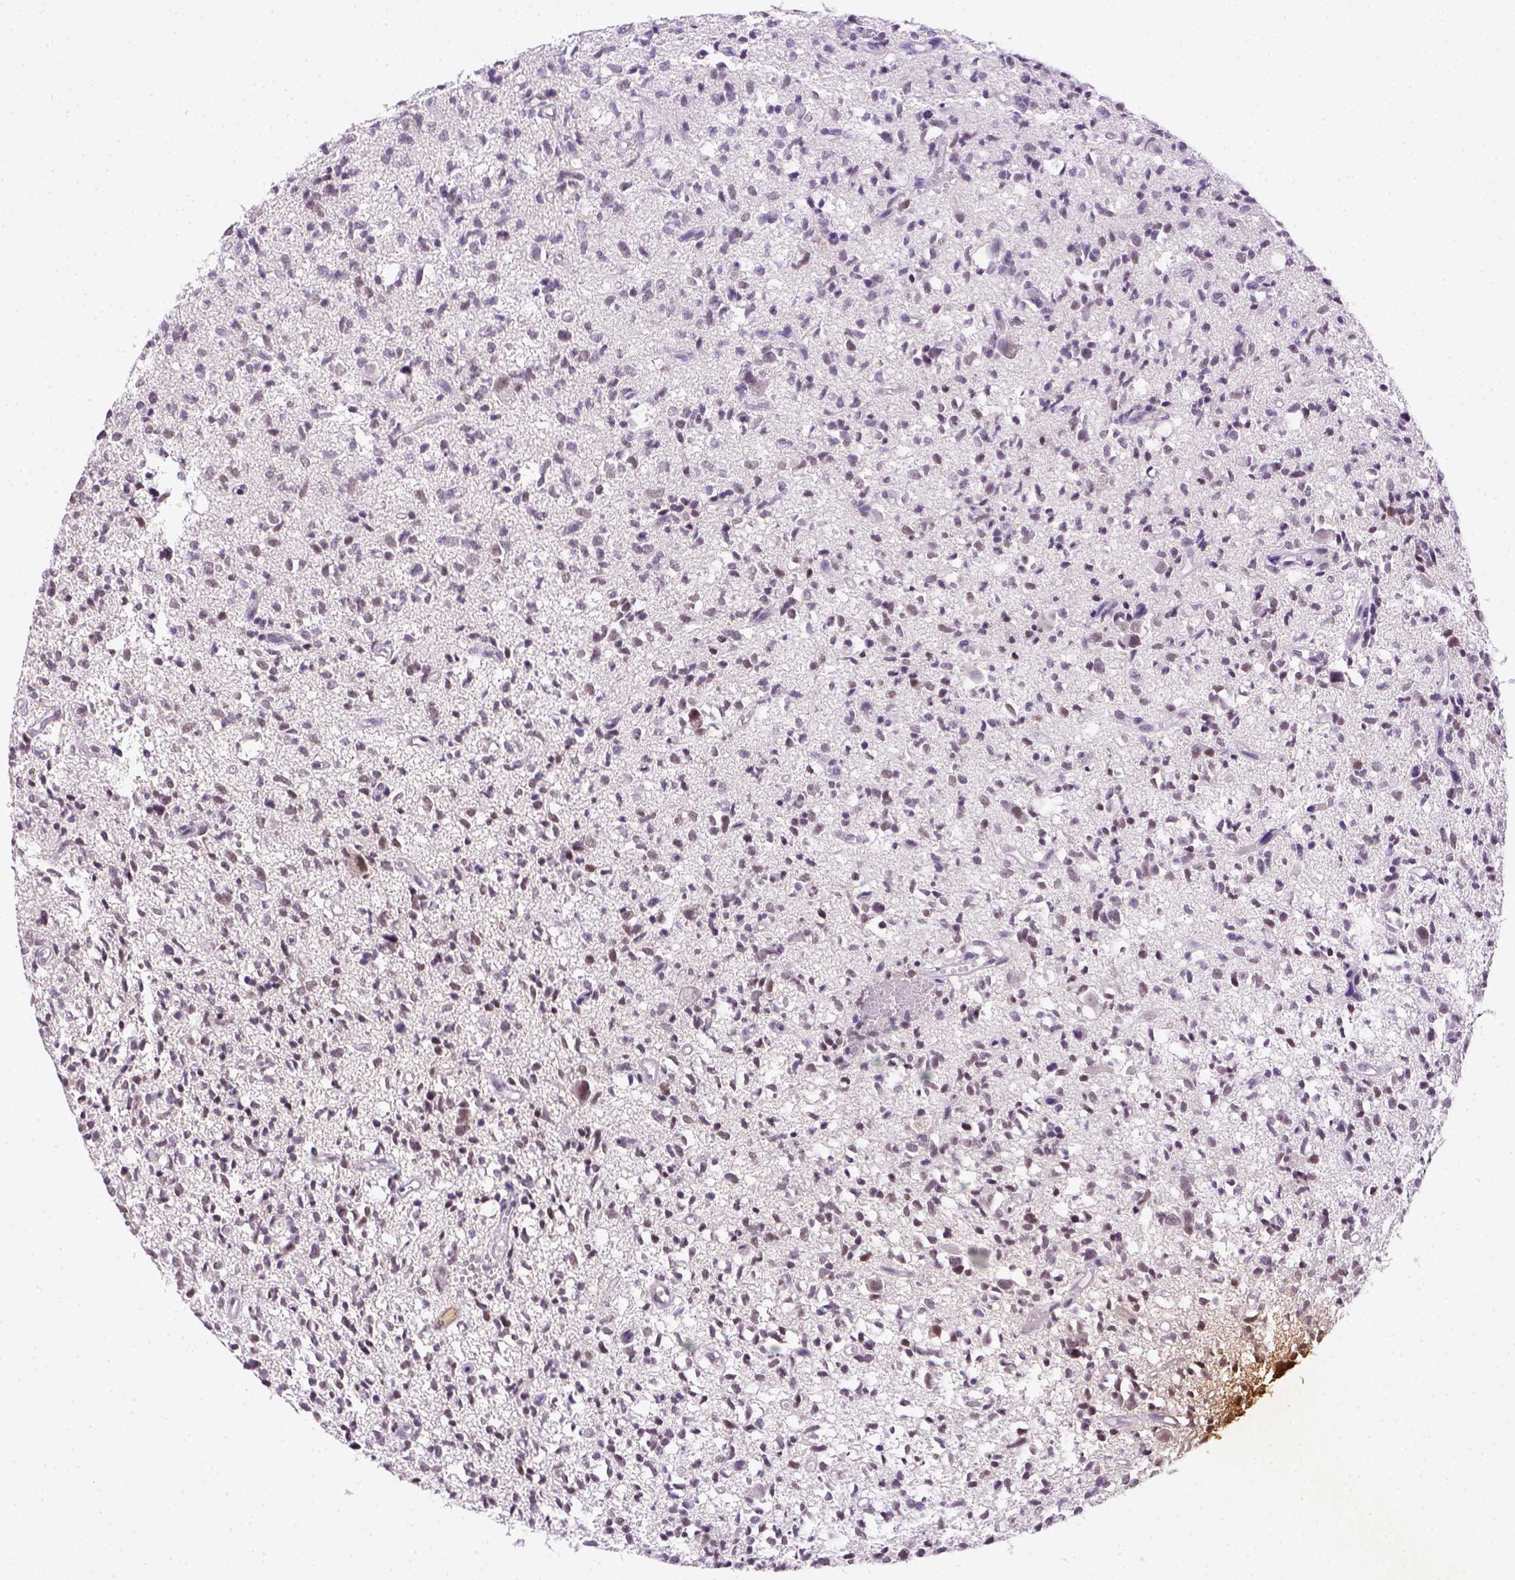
{"staining": {"intensity": "weak", "quantity": "25%-75%", "location": "nuclear"}, "tissue": "glioma", "cell_type": "Tumor cells", "image_type": "cancer", "snomed": [{"axis": "morphology", "description": "Glioma, malignant, Low grade"}, {"axis": "topography", "description": "Brain"}], "caption": "High-magnification brightfield microscopy of glioma stained with DAB (brown) and counterstained with hematoxylin (blue). tumor cells exhibit weak nuclear expression is identified in about25%-75% of cells. The protein is shown in brown color, while the nuclei are stained blue.", "gene": "ERCC1", "patient": {"sex": "male", "age": 64}}